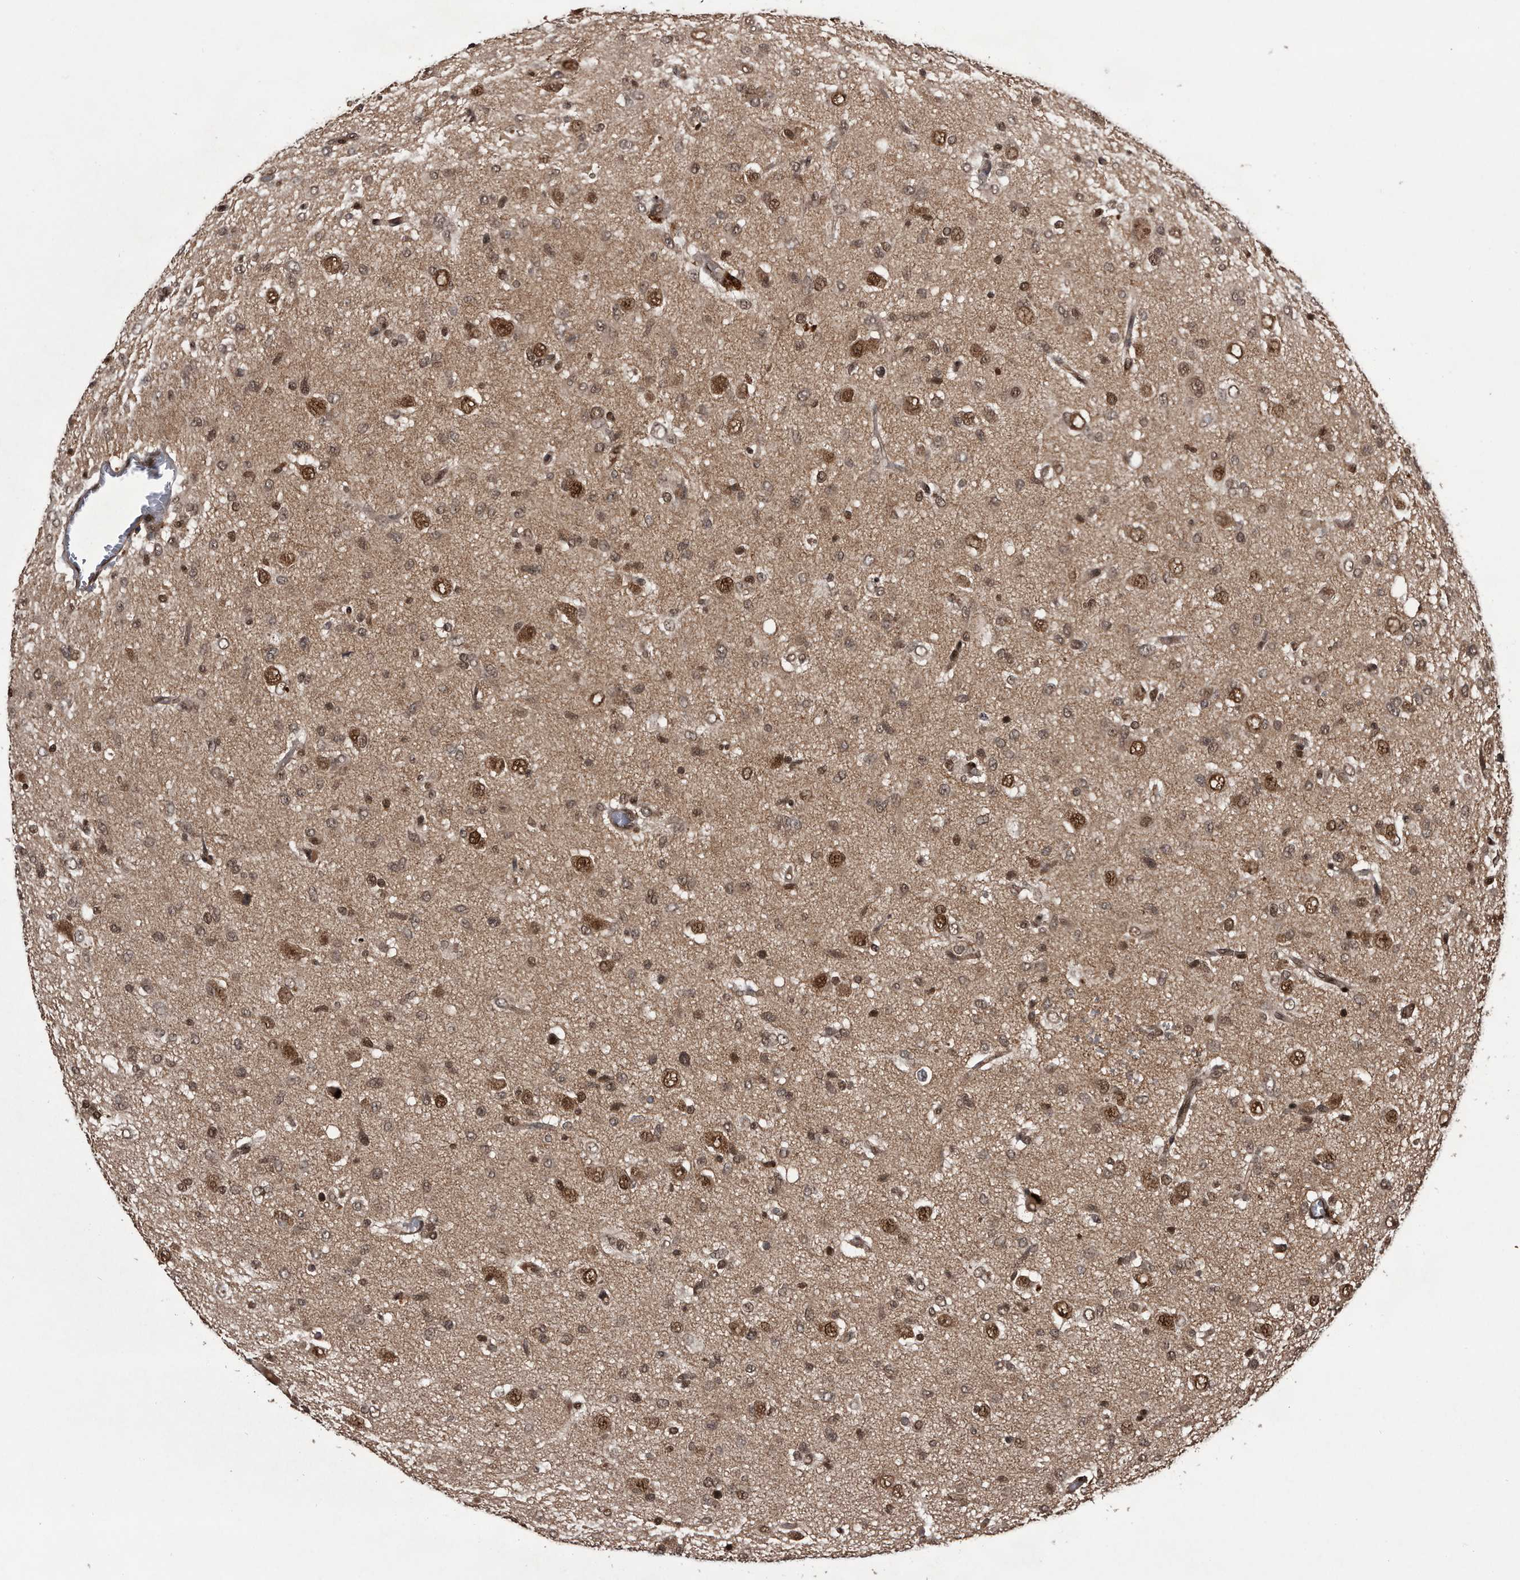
{"staining": {"intensity": "moderate", "quantity": ">75%", "location": "nuclear"}, "tissue": "glioma", "cell_type": "Tumor cells", "image_type": "cancer", "snomed": [{"axis": "morphology", "description": "Glioma, malignant, High grade"}, {"axis": "topography", "description": "Brain"}], "caption": "Moderate nuclear positivity for a protein is appreciated in about >75% of tumor cells of high-grade glioma (malignant) using immunohistochemistry (IHC).", "gene": "RAD23B", "patient": {"sex": "female", "age": 59}}